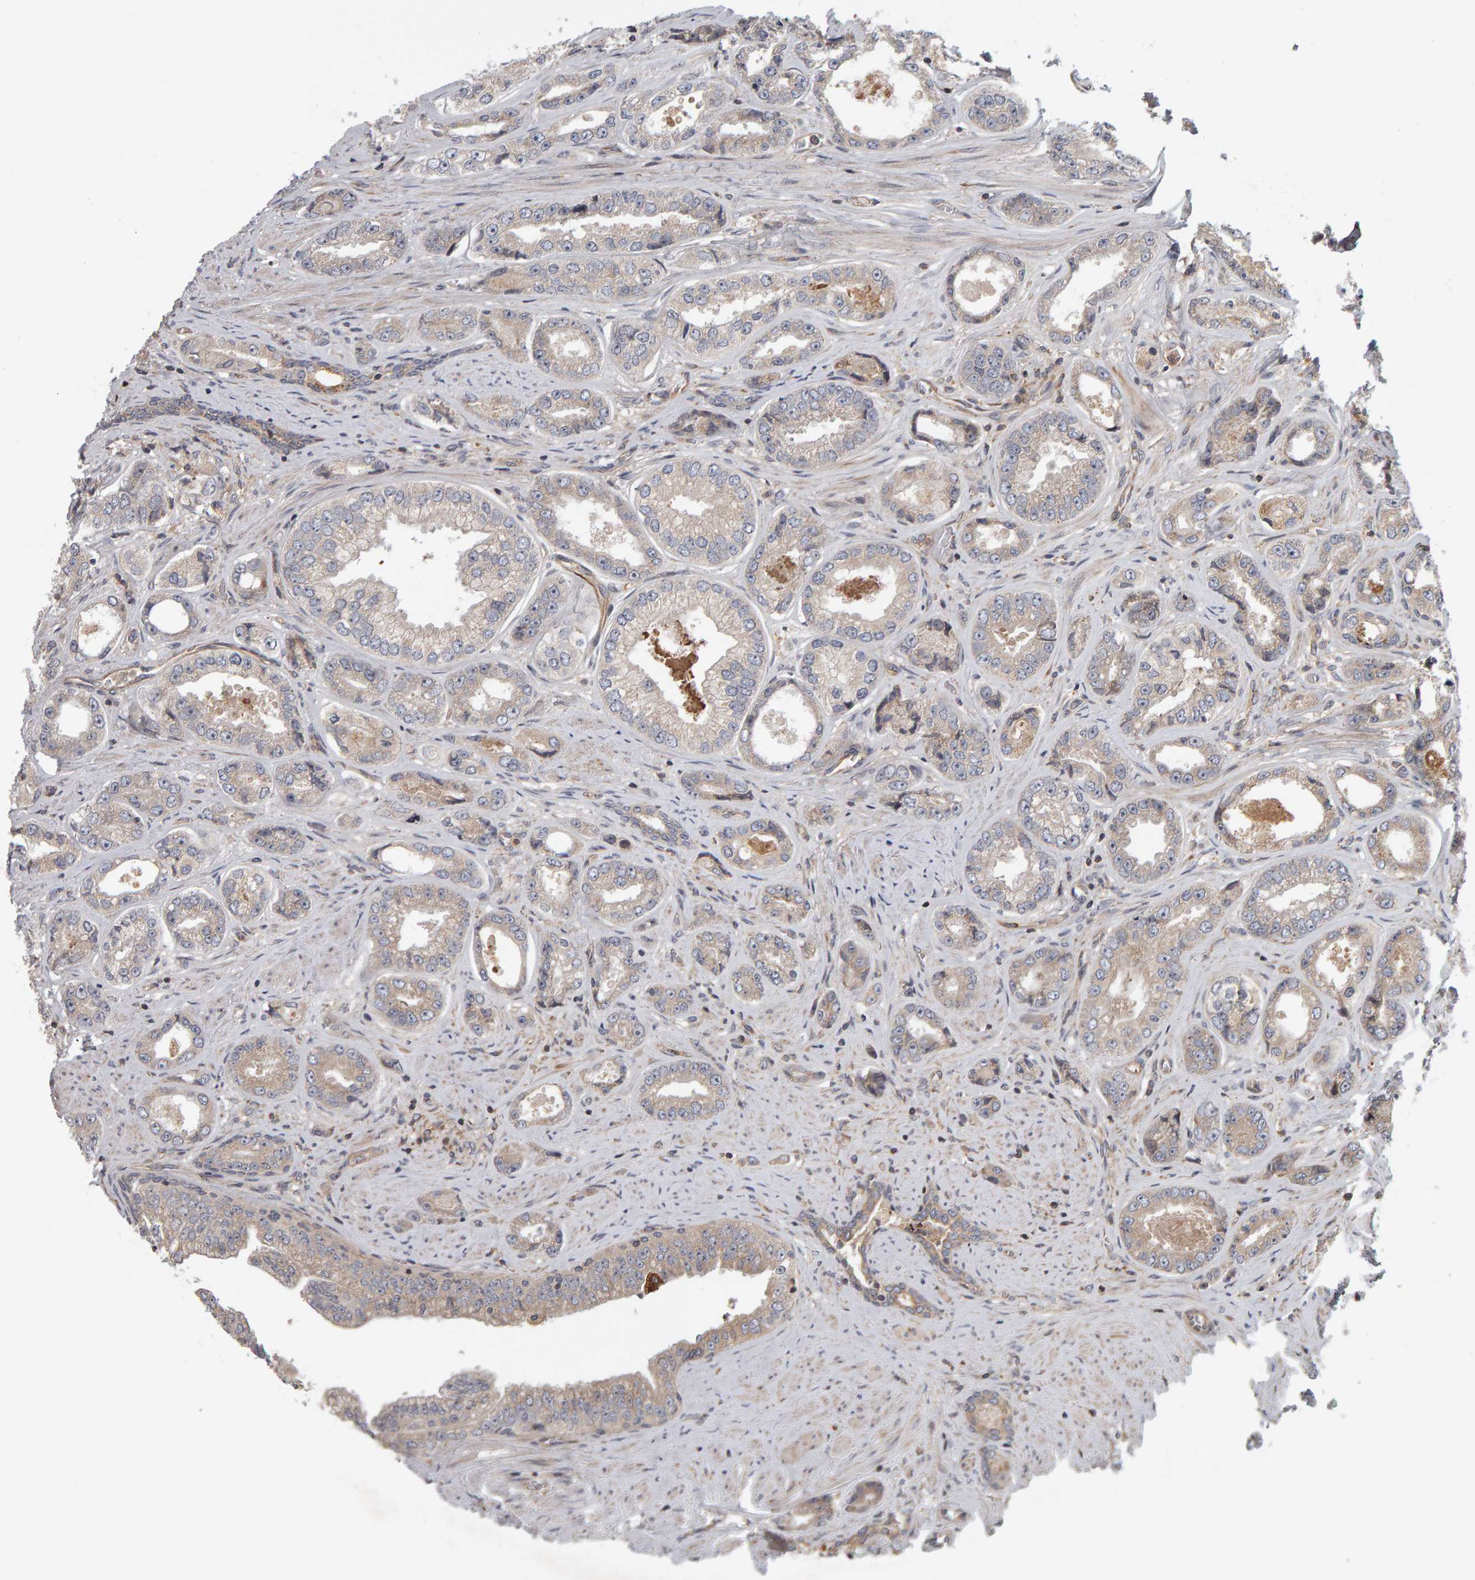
{"staining": {"intensity": "weak", "quantity": "25%-75%", "location": "cytoplasmic/membranous"}, "tissue": "prostate cancer", "cell_type": "Tumor cells", "image_type": "cancer", "snomed": [{"axis": "morphology", "description": "Adenocarcinoma, High grade"}, {"axis": "topography", "description": "Prostate"}], "caption": "Tumor cells reveal low levels of weak cytoplasmic/membranous positivity in approximately 25%-75% of cells in human prostate cancer (adenocarcinoma (high-grade)).", "gene": "C9orf72", "patient": {"sex": "male", "age": 61}}